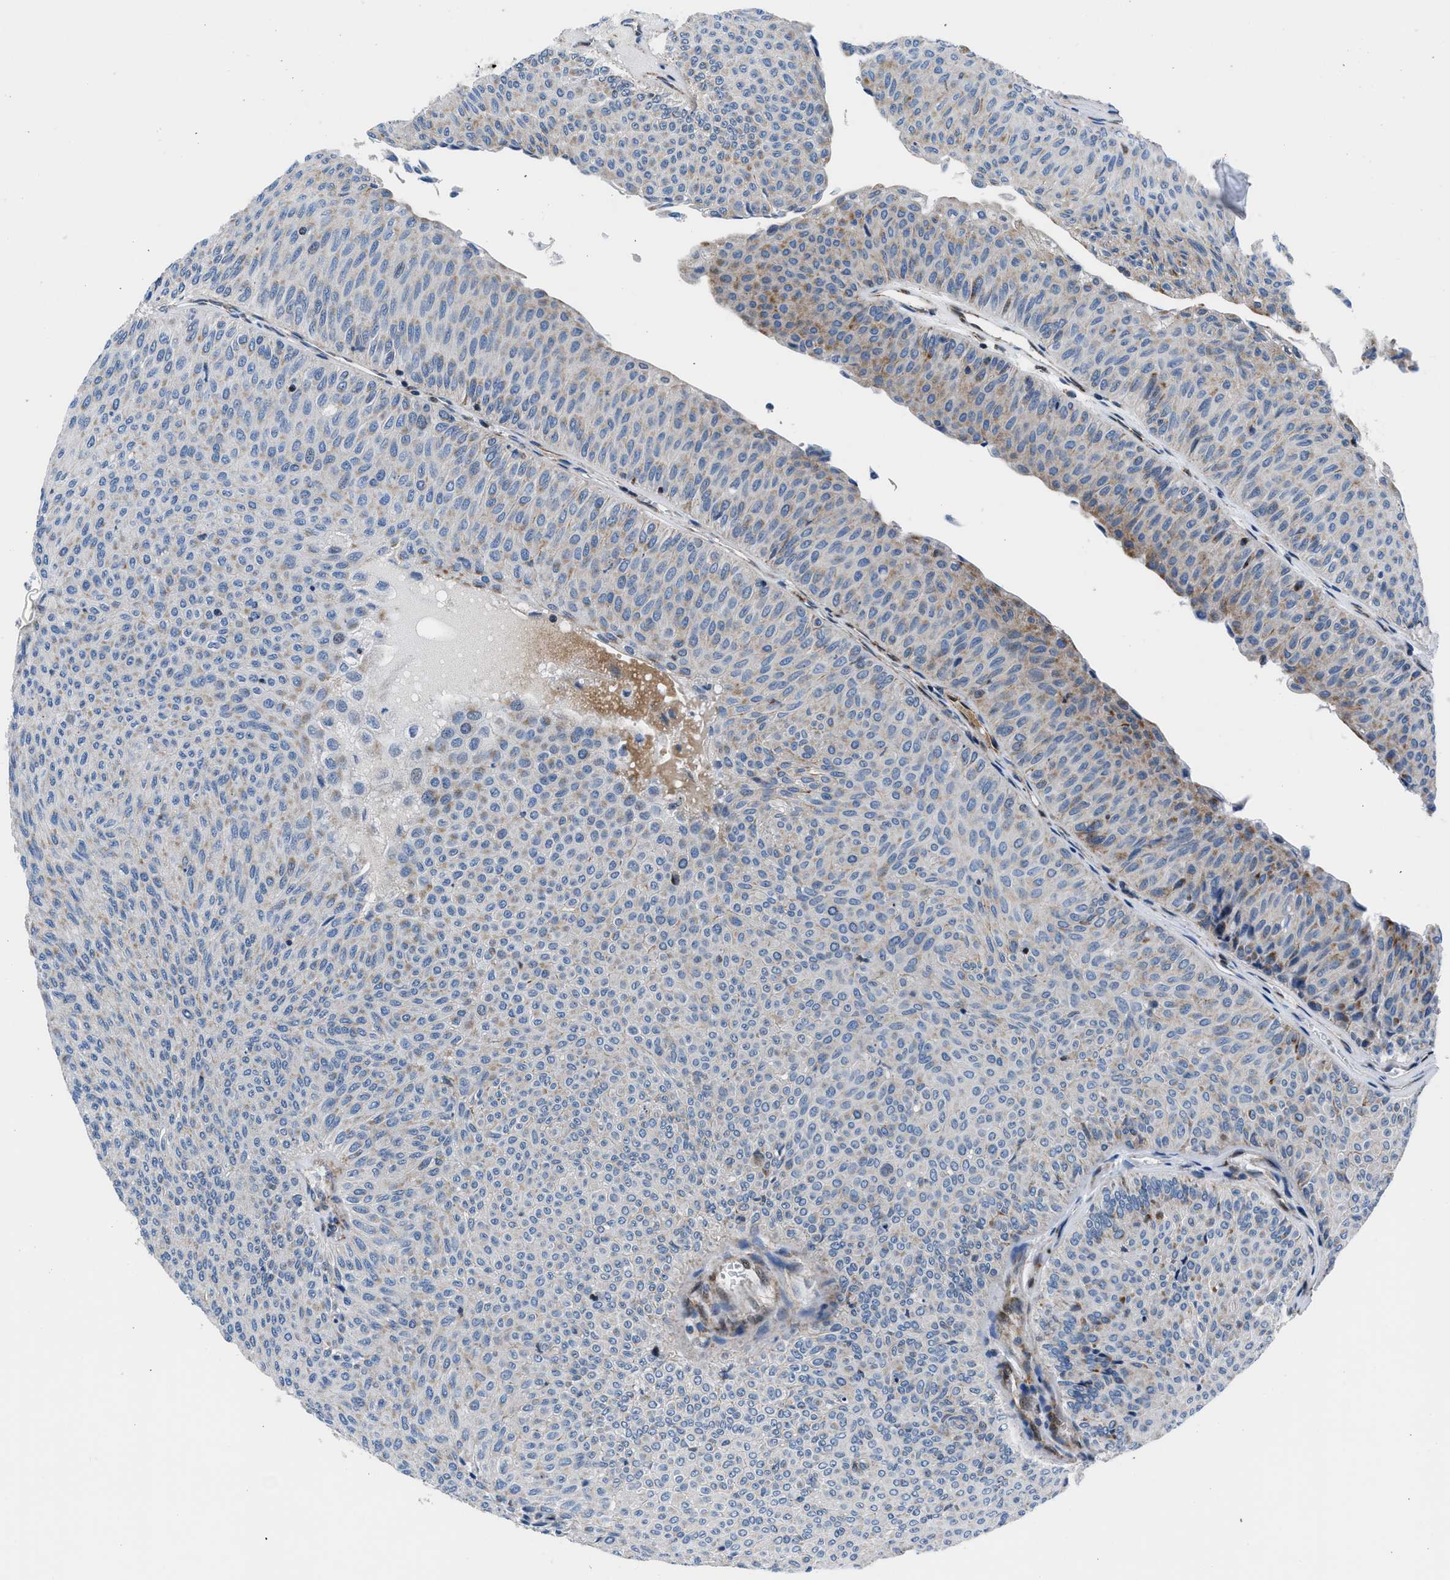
{"staining": {"intensity": "moderate", "quantity": "<25%", "location": "cytoplasmic/membranous"}, "tissue": "urothelial cancer", "cell_type": "Tumor cells", "image_type": "cancer", "snomed": [{"axis": "morphology", "description": "Urothelial carcinoma, Low grade"}, {"axis": "topography", "description": "Urinary bladder"}], "caption": "Low-grade urothelial carcinoma tissue displays moderate cytoplasmic/membranous expression in approximately <25% of tumor cells (brown staining indicates protein expression, while blue staining denotes nuclei).", "gene": "LMO2", "patient": {"sex": "male", "age": 78}}